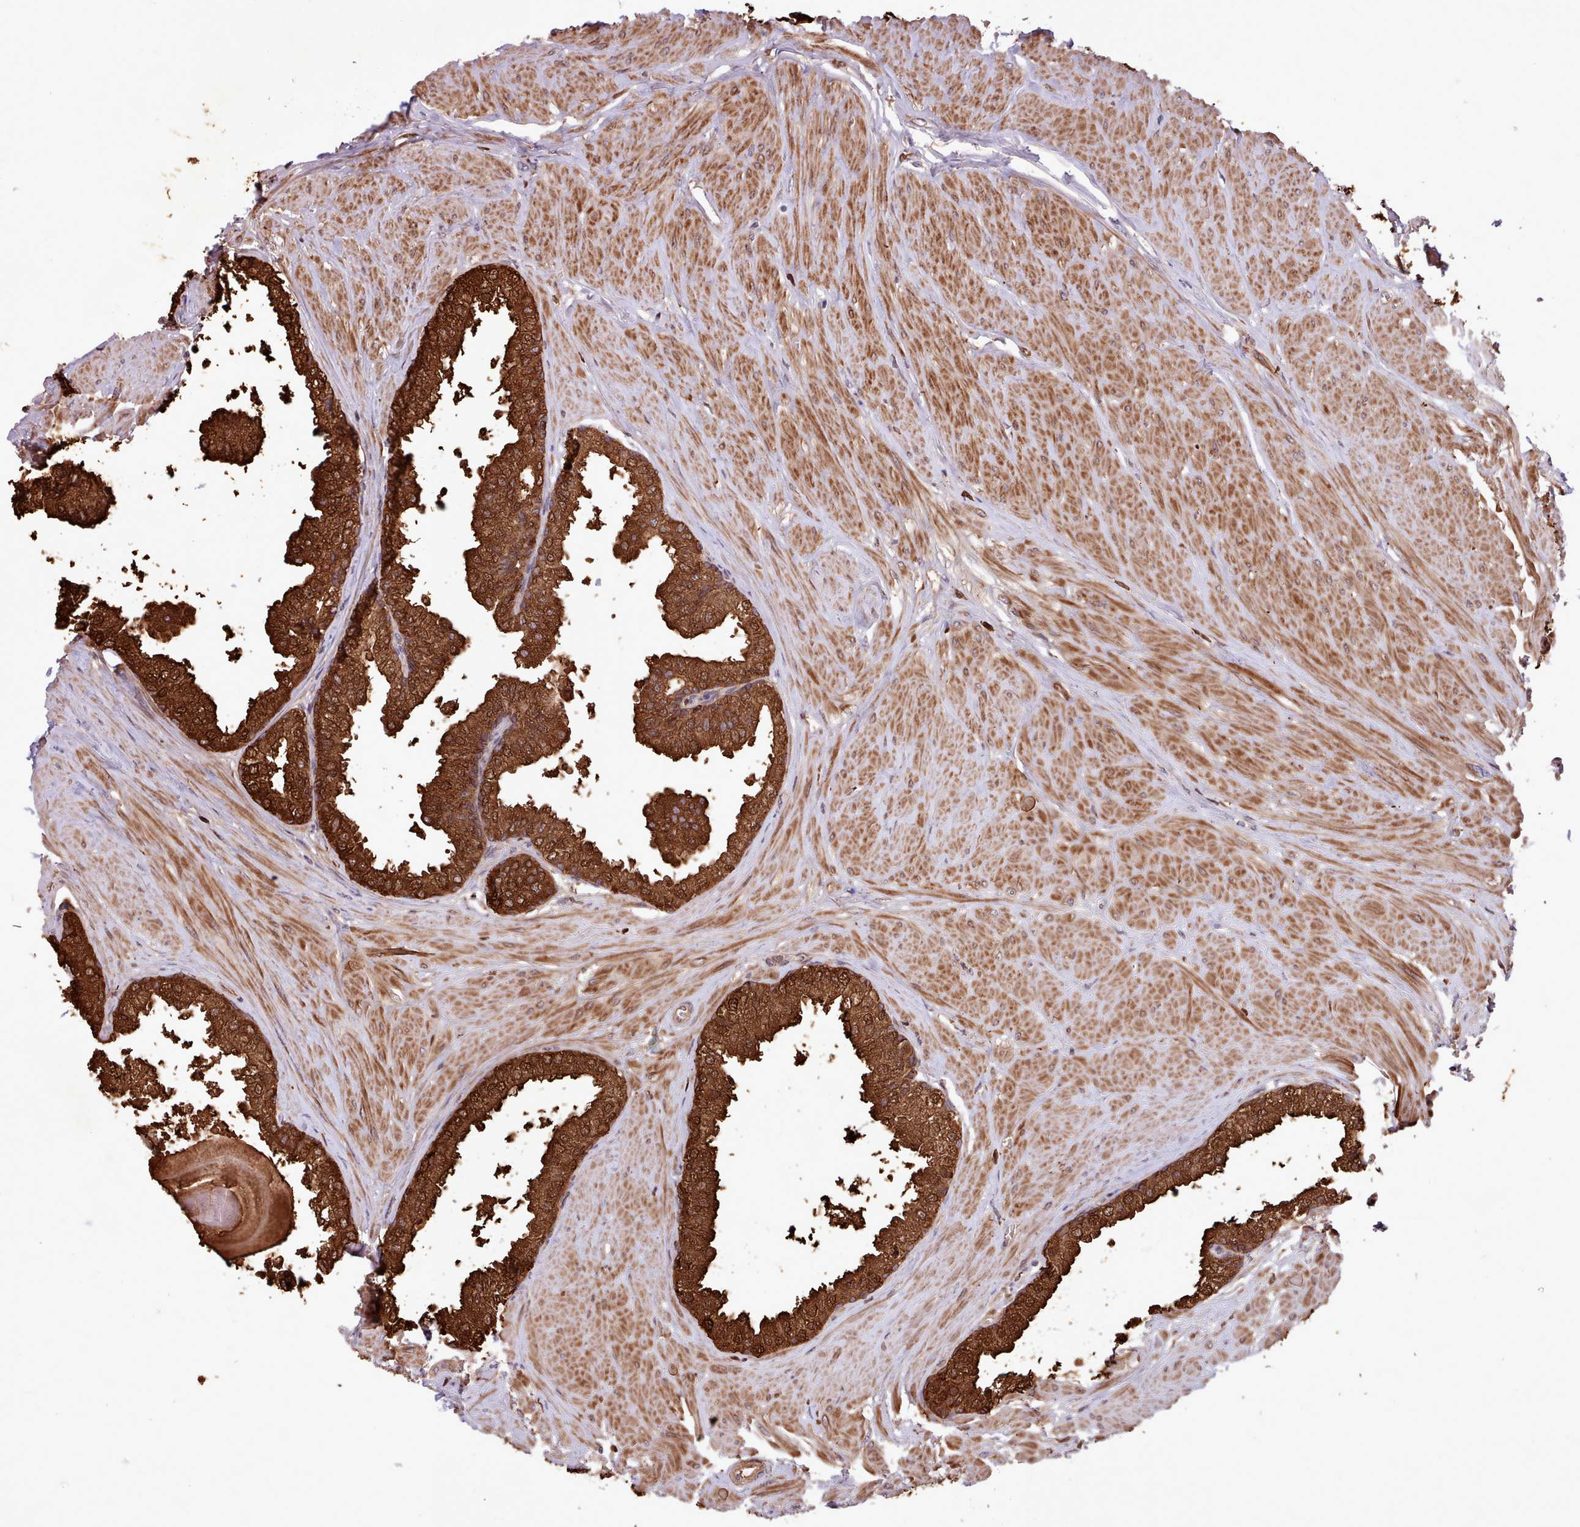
{"staining": {"intensity": "strong", "quantity": ">75%", "location": "cytoplasmic/membranous,nuclear"}, "tissue": "prostate", "cell_type": "Glandular cells", "image_type": "normal", "snomed": [{"axis": "morphology", "description": "Normal tissue, NOS"}, {"axis": "topography", "description": "Prostate"}], "caption": "A brown stain labels strong cytoplasmic/membranous,nuclear staining of a protein in glandular cells of unremarkable prostate. The staining was performed using DAB (3,3'-diaminobenzidine) to visualize the protein expression in brown, while the nuclei were stained in blue with hematoxylin (Magnification: 20x).", "gene": "TTLL3", "patient": {"sex": "male", "age": 48}}